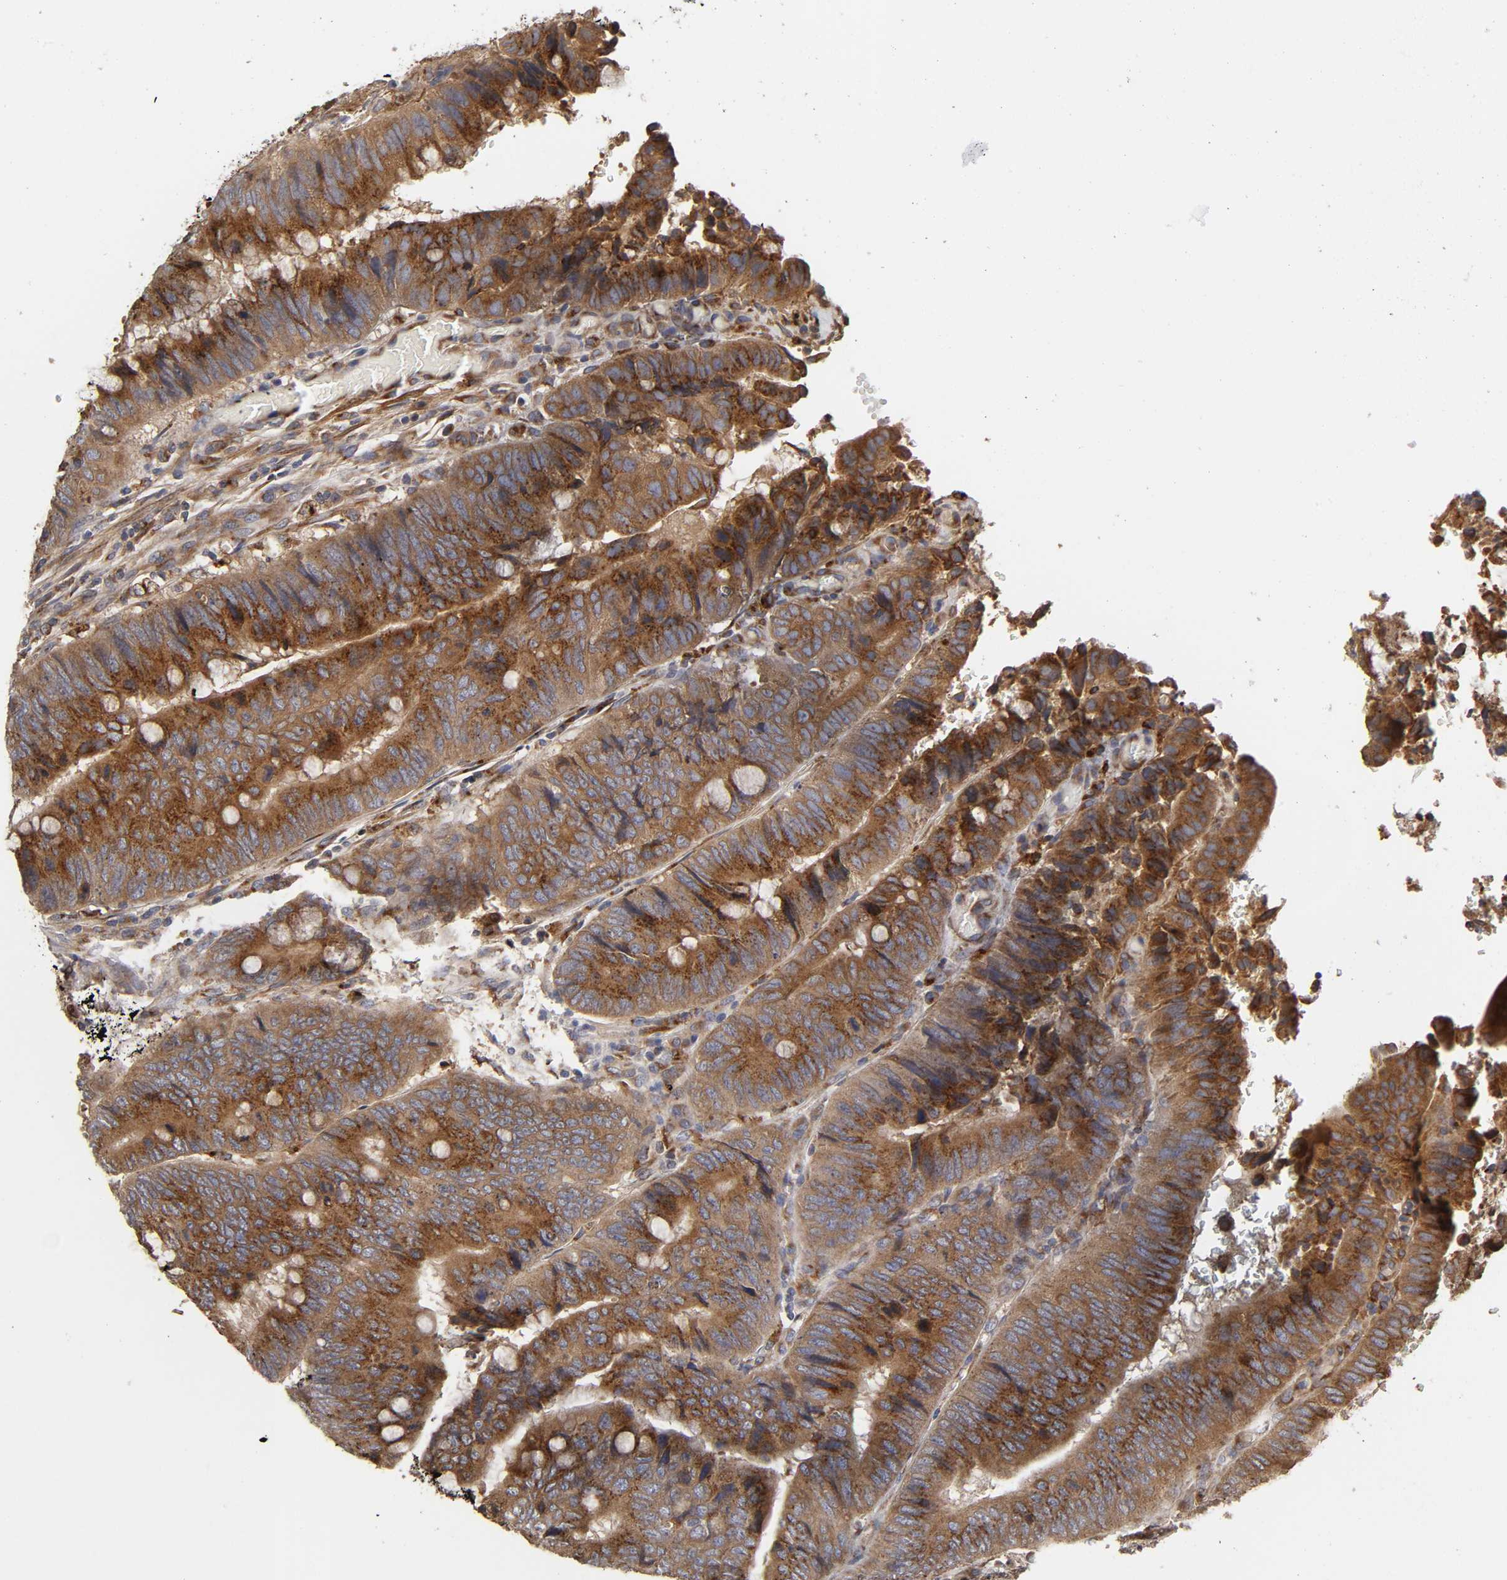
{"staining": {"intensity": "moderate", "quantity": ">75%", "location": "cytoplasmic/membranous"}, "tissue": "colorectal cancer", "cell_type": "Tumor cells", "image_type": "cancer", "snomed": [{"axis": "morphology", "description": "Normal tissue, NOS"}, {"axis": "morphology", "description": "Adenocarcinoma, NOS"}, {"axis": "topography", "description": "Rectum"}, {"axis": "topography", "description": "Peripheral nerve tissue"}], "caption": "Adenocarcinoma (colorectal) stained for a protein displays moderate cytoplasmic/membranous positivity in tumor cells. The staining is performed using DAB brown chromogen to label protein expression. The nuclei are counter-stained blue using hematoxylin.", "gene": "GNPTG", "patient": {"sex": "male", "age": 92}}